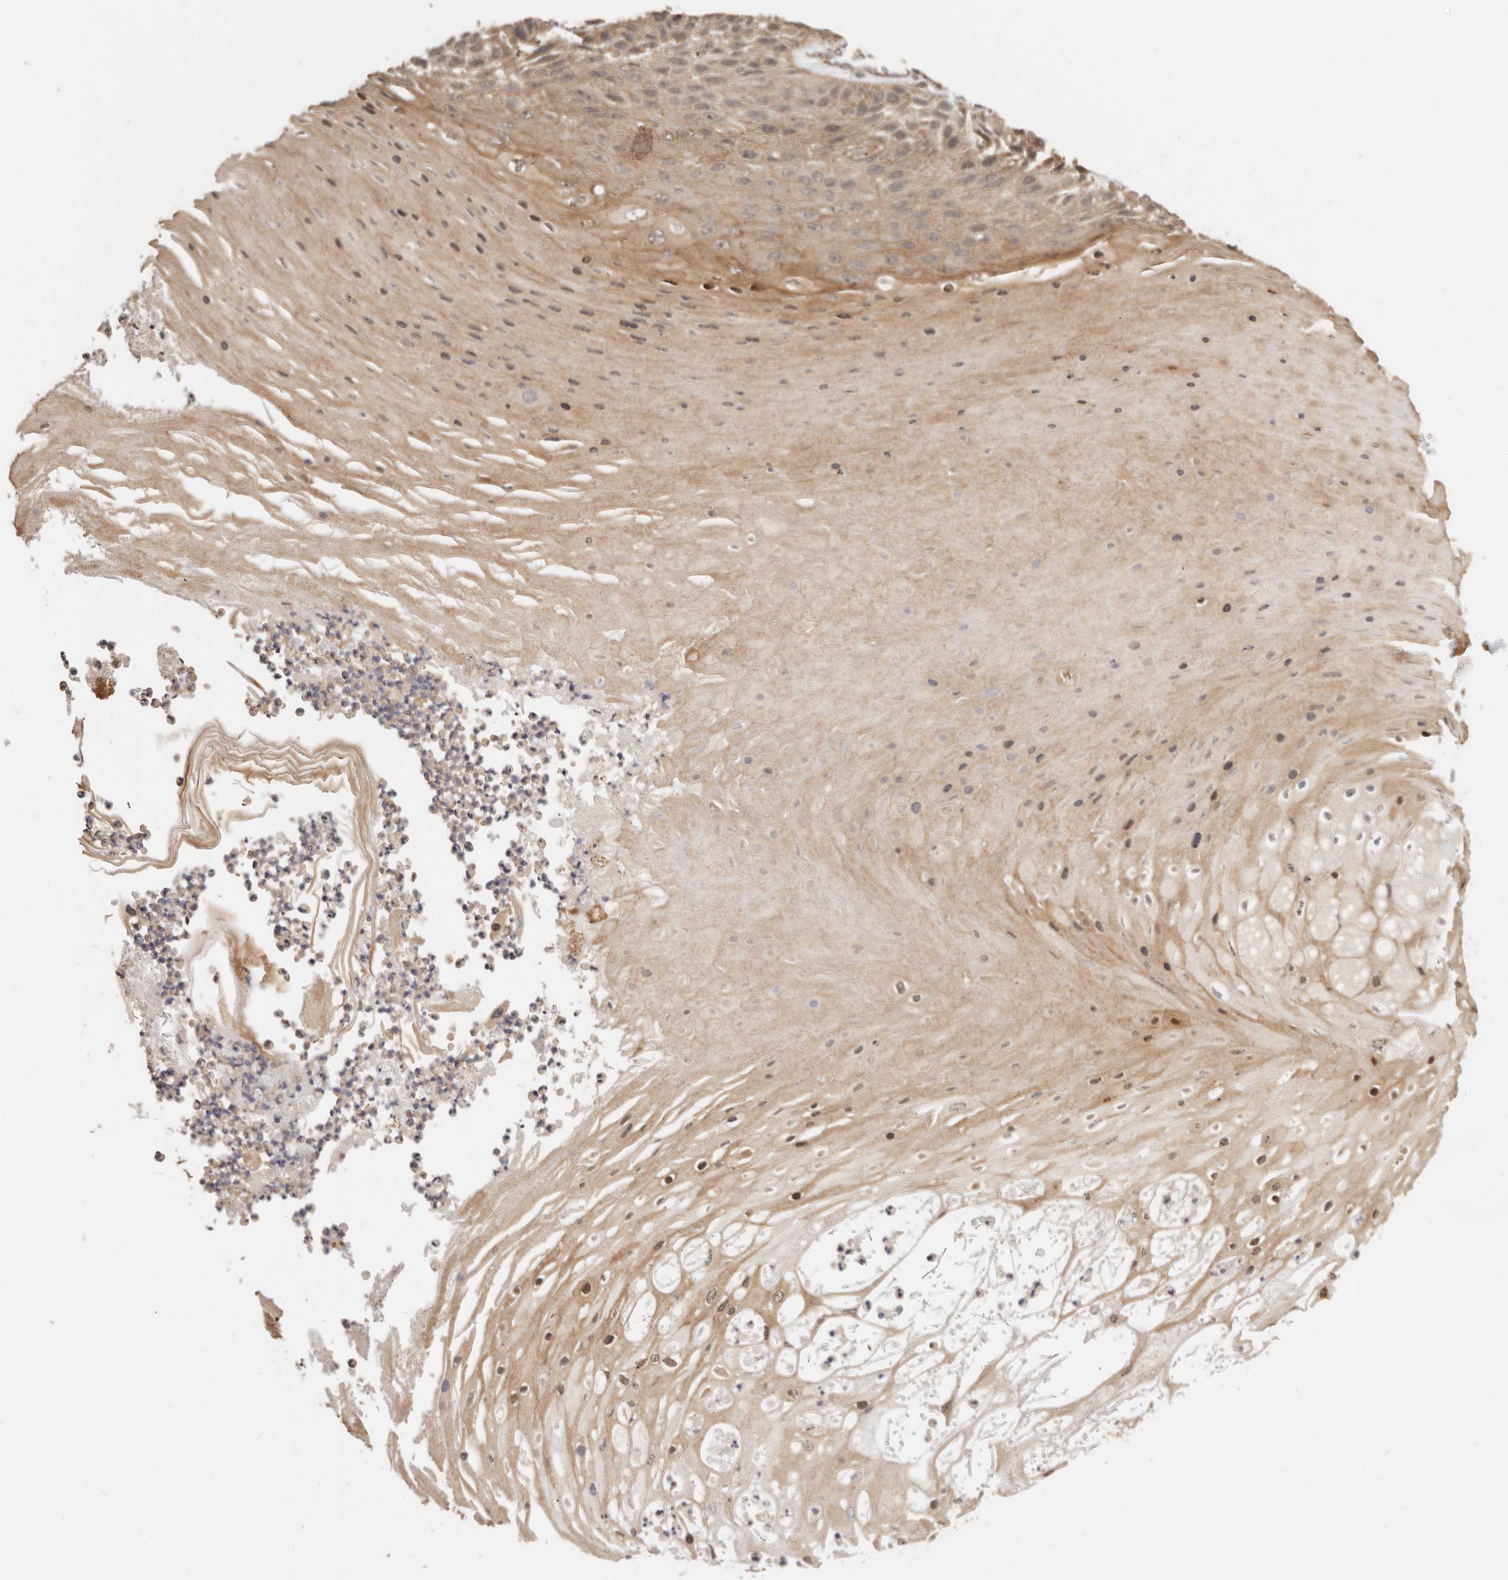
{"staining": {"intensity": "weak", "quantity": ">75%", "location": "cytoplasmic/membranous"}, "tissue": "skin cancer", "cell_type": "Tumor cells", "image_type": "cancer", "snomed": [{"axis": "morphology", "description": "Squamous cell carcinoma, NOS"}, {"axis": "topography", "description": "Skin"}], "caption": "High-magnification brightfield microscopy of skin cancer (squamous cell carcinoma) stained with DAB (3,3'-diaminobenzidine) (brown) and counterstained with hematoxylin (blue). tumor cells exhibit weak cytoplasmic/membranous staining is seen in approximately>75% of cells.", "gene": "AFDN", "patient": {"sex": "female", "age": 88}}